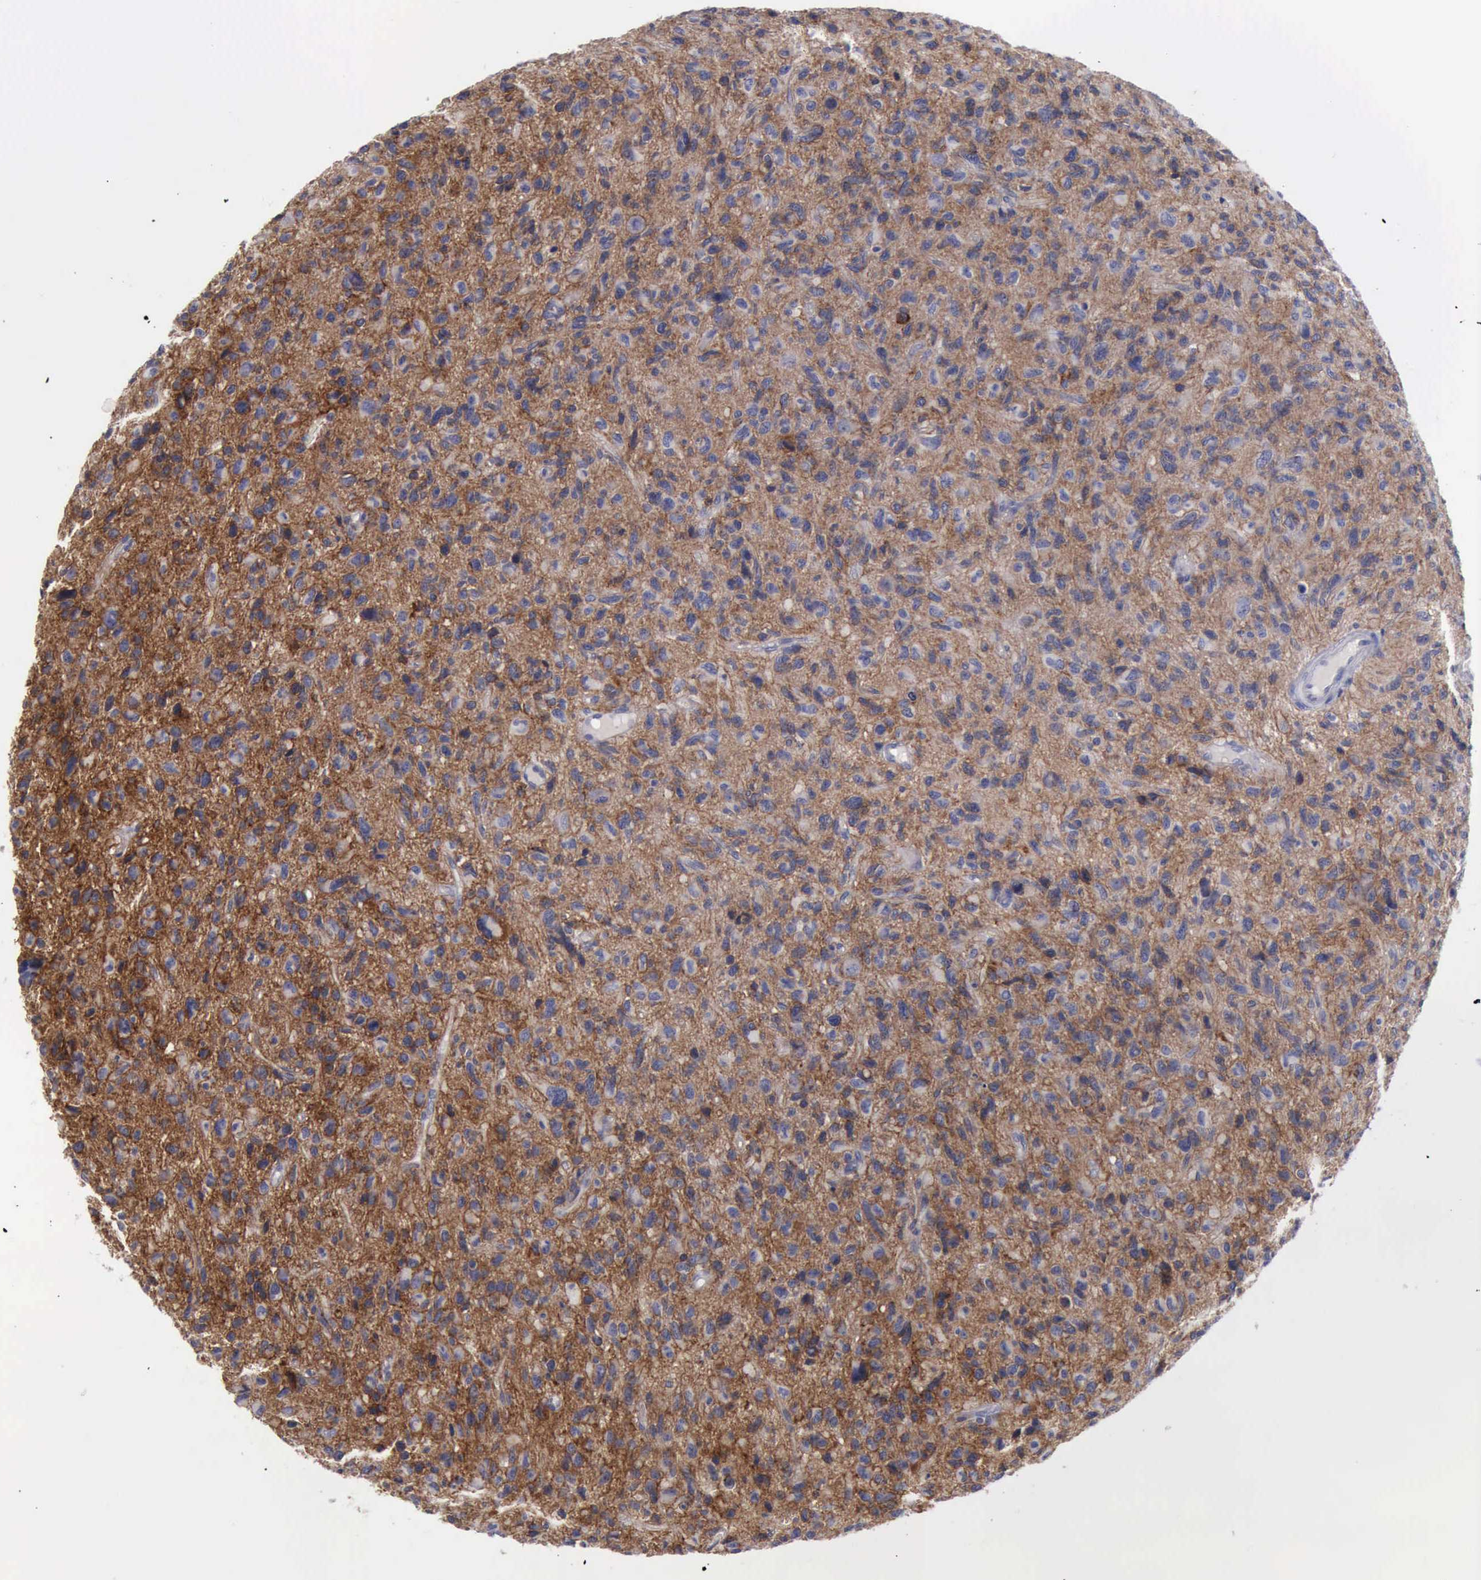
{"staining": {"intensity": "moderate", "quantity": ">75%", "location": "cytoplasmic/membranous"}, "tissue": "glioma", "cell_type": "Tumor cells", "image_type": "cancer", "snomed": [{"axis": "morphology", "description": "Glioma, malignant, High grade"}, {"axis": "topography", "description": "Brain"}], "caption": "Immunohistochemical staining of human malignant high-grade glioma displays medium levels of moderate cytoplasmic/membranous protein positivity in about >75% of tumor cells.", "gene": "CDH2", "patient": {"sex": "female", "age": 60}}